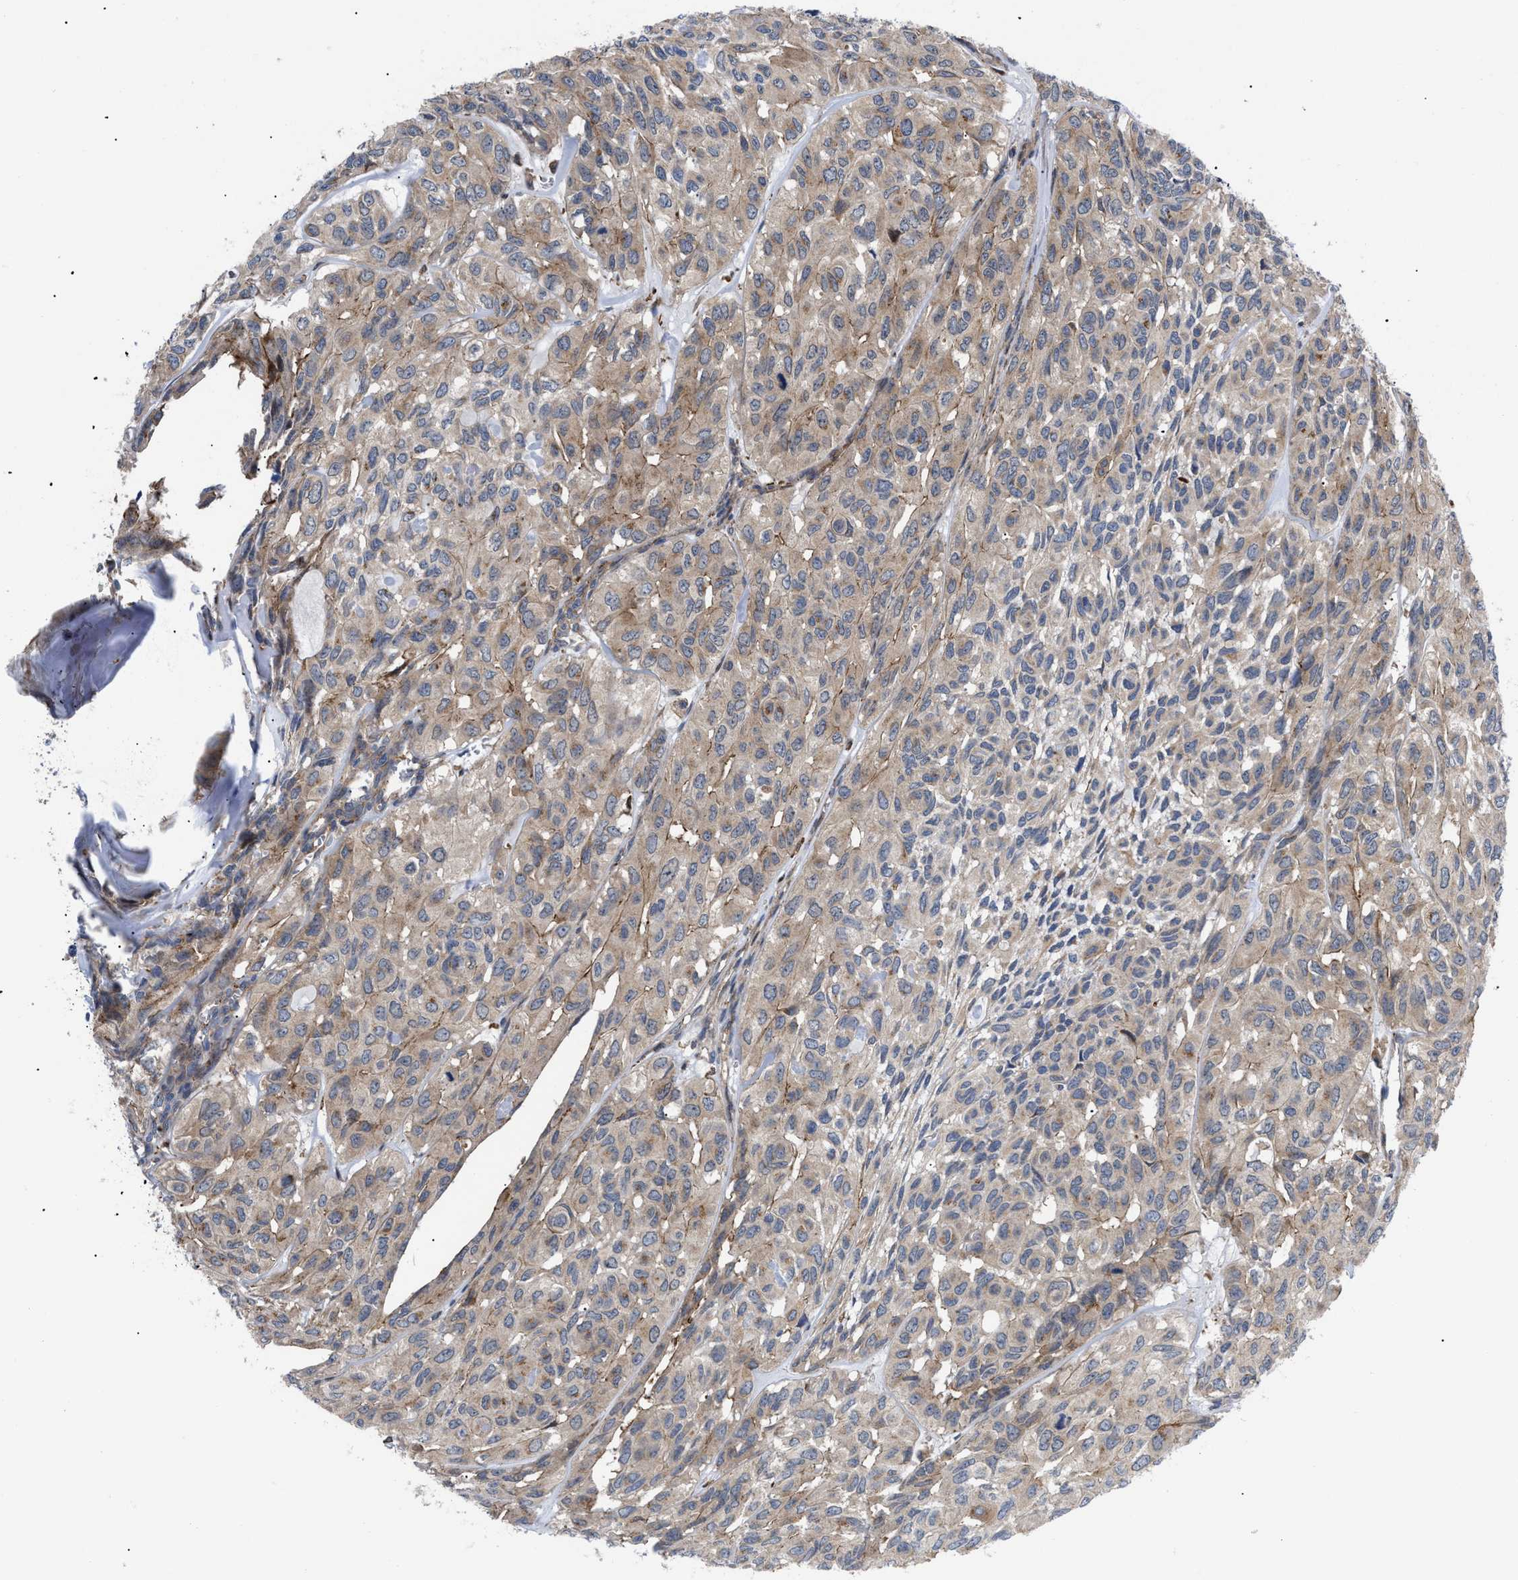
{"staining": {"intensity": "moderate", "quantity": ">75%", "location": "cytoplasmic/membranous"}, "tissue": "head and neck cancer", "cell_type": "Tumor cells", "image_type": "cancer", "snomed": [{"axis": "morphology", "description": "Adenocarcinoma, NOS"}, {"axis": "topography", "description": "Salivary gland, NOS"}, {"axis": "topography", "description": "Head-Neck"}], "caption": "Protein analysis of head and neck cancer (adenocarcinoma) tissue exhibits moderate cytoplasmic/membranous staining in about >75% of tumor cells. The staining was performed using DAB, with brown indicating positive protein expression. Nuclei are stained blue with hematoxylin.", "gene": "SPAST", "patient": {"sex": "female", "age": 76}}